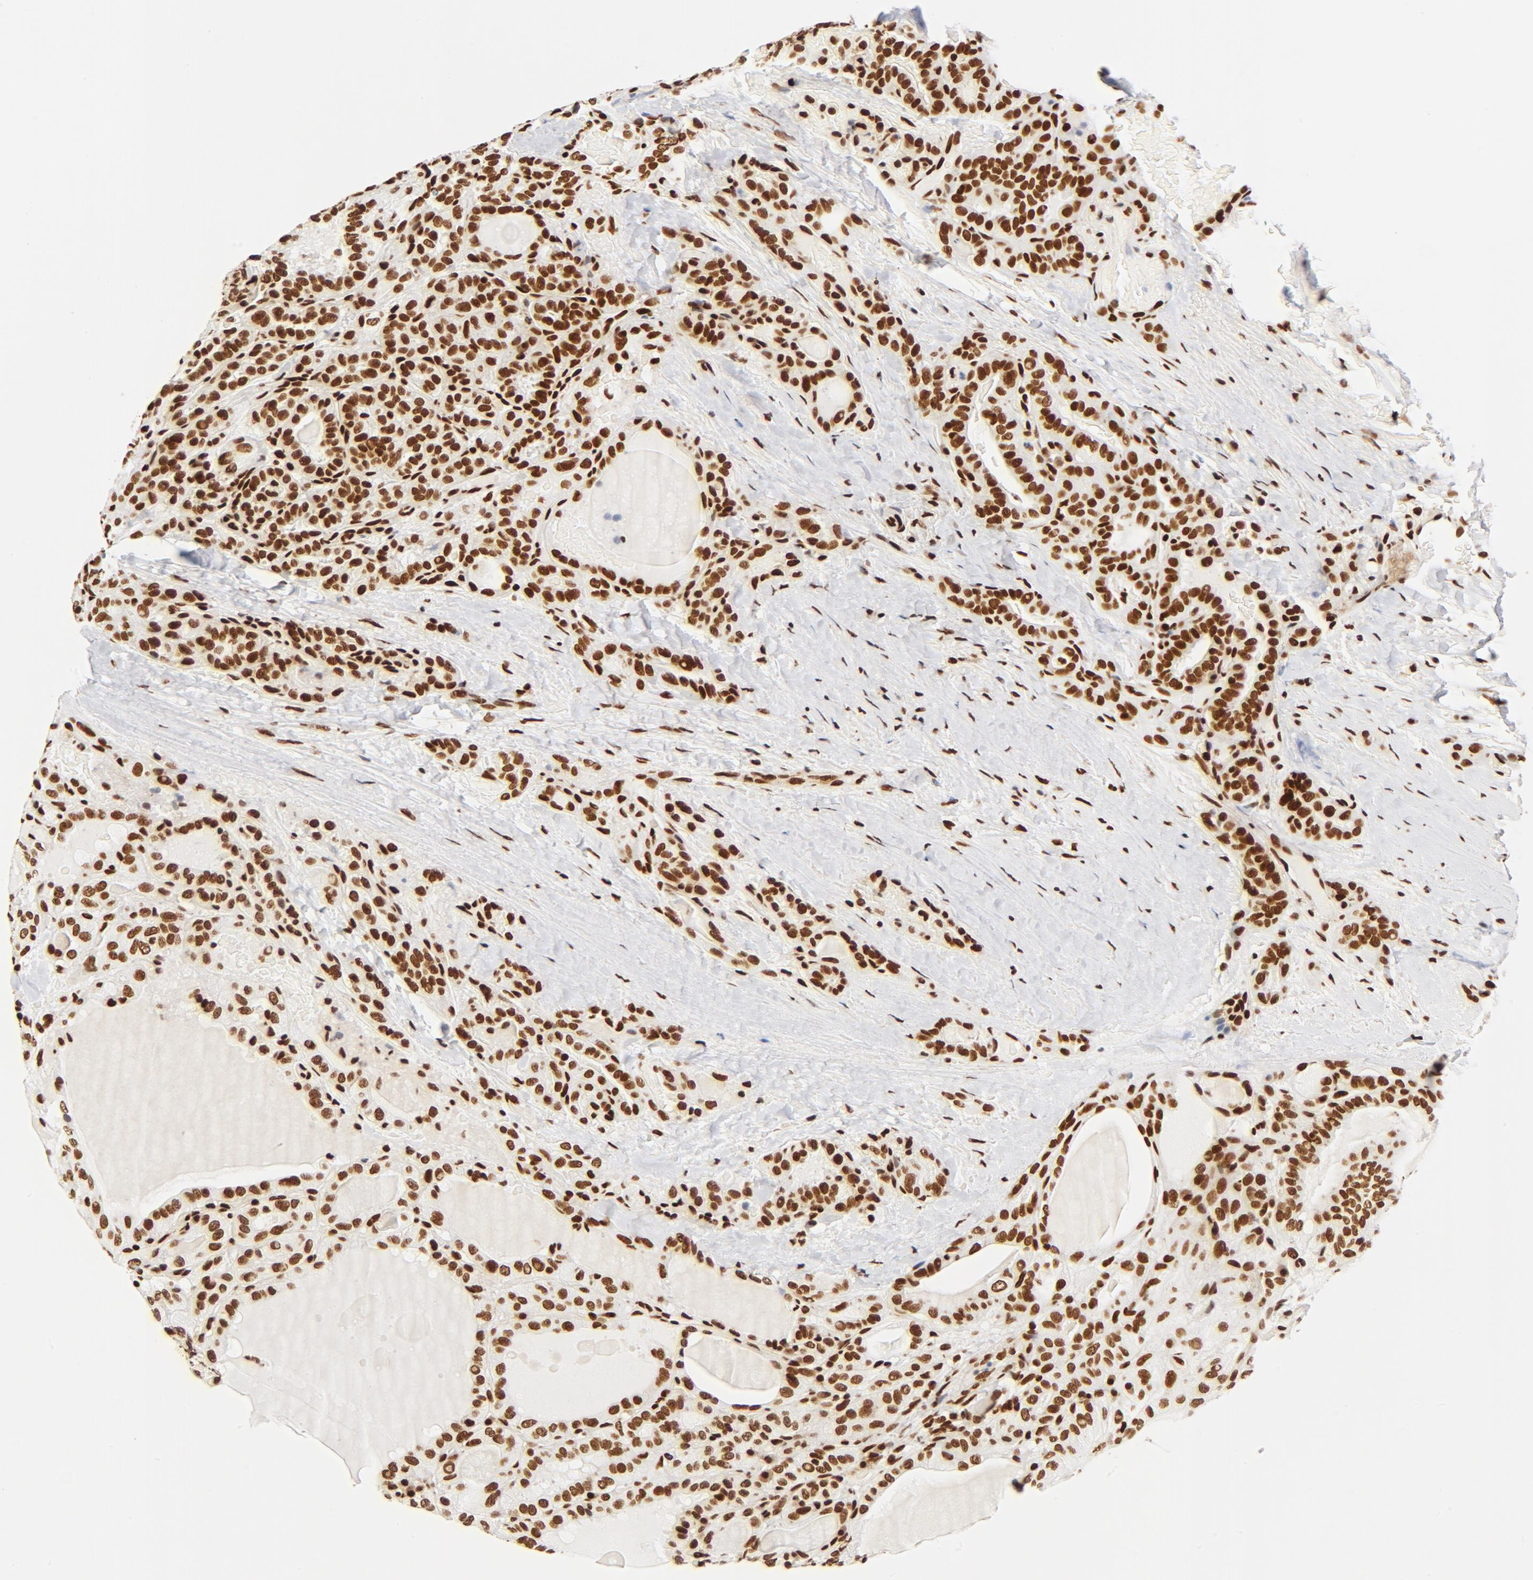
{"staining": {"intensity": "strong", "quantity": ">75%", "location": "nuclear"}, "tissue": "thyroid cancer", "cell_type": "Tumor cells", "image_type": "cancer", "snomed": [{"axis": "morphology", "description": "Papillary adenocarcinoma, NOS"}, {"axis": "topography", "description": "Thyroid gland"}], "caption": "Immunohistochemical staining of human thyroid cancer shows strong nuclear protein positivity in approximately >75% of tumor cells. (Brightfield microscopy of DAB IHC at high magnification).", "gene": "CTBP1", "patient": {"sex": "male", "age": 77}}